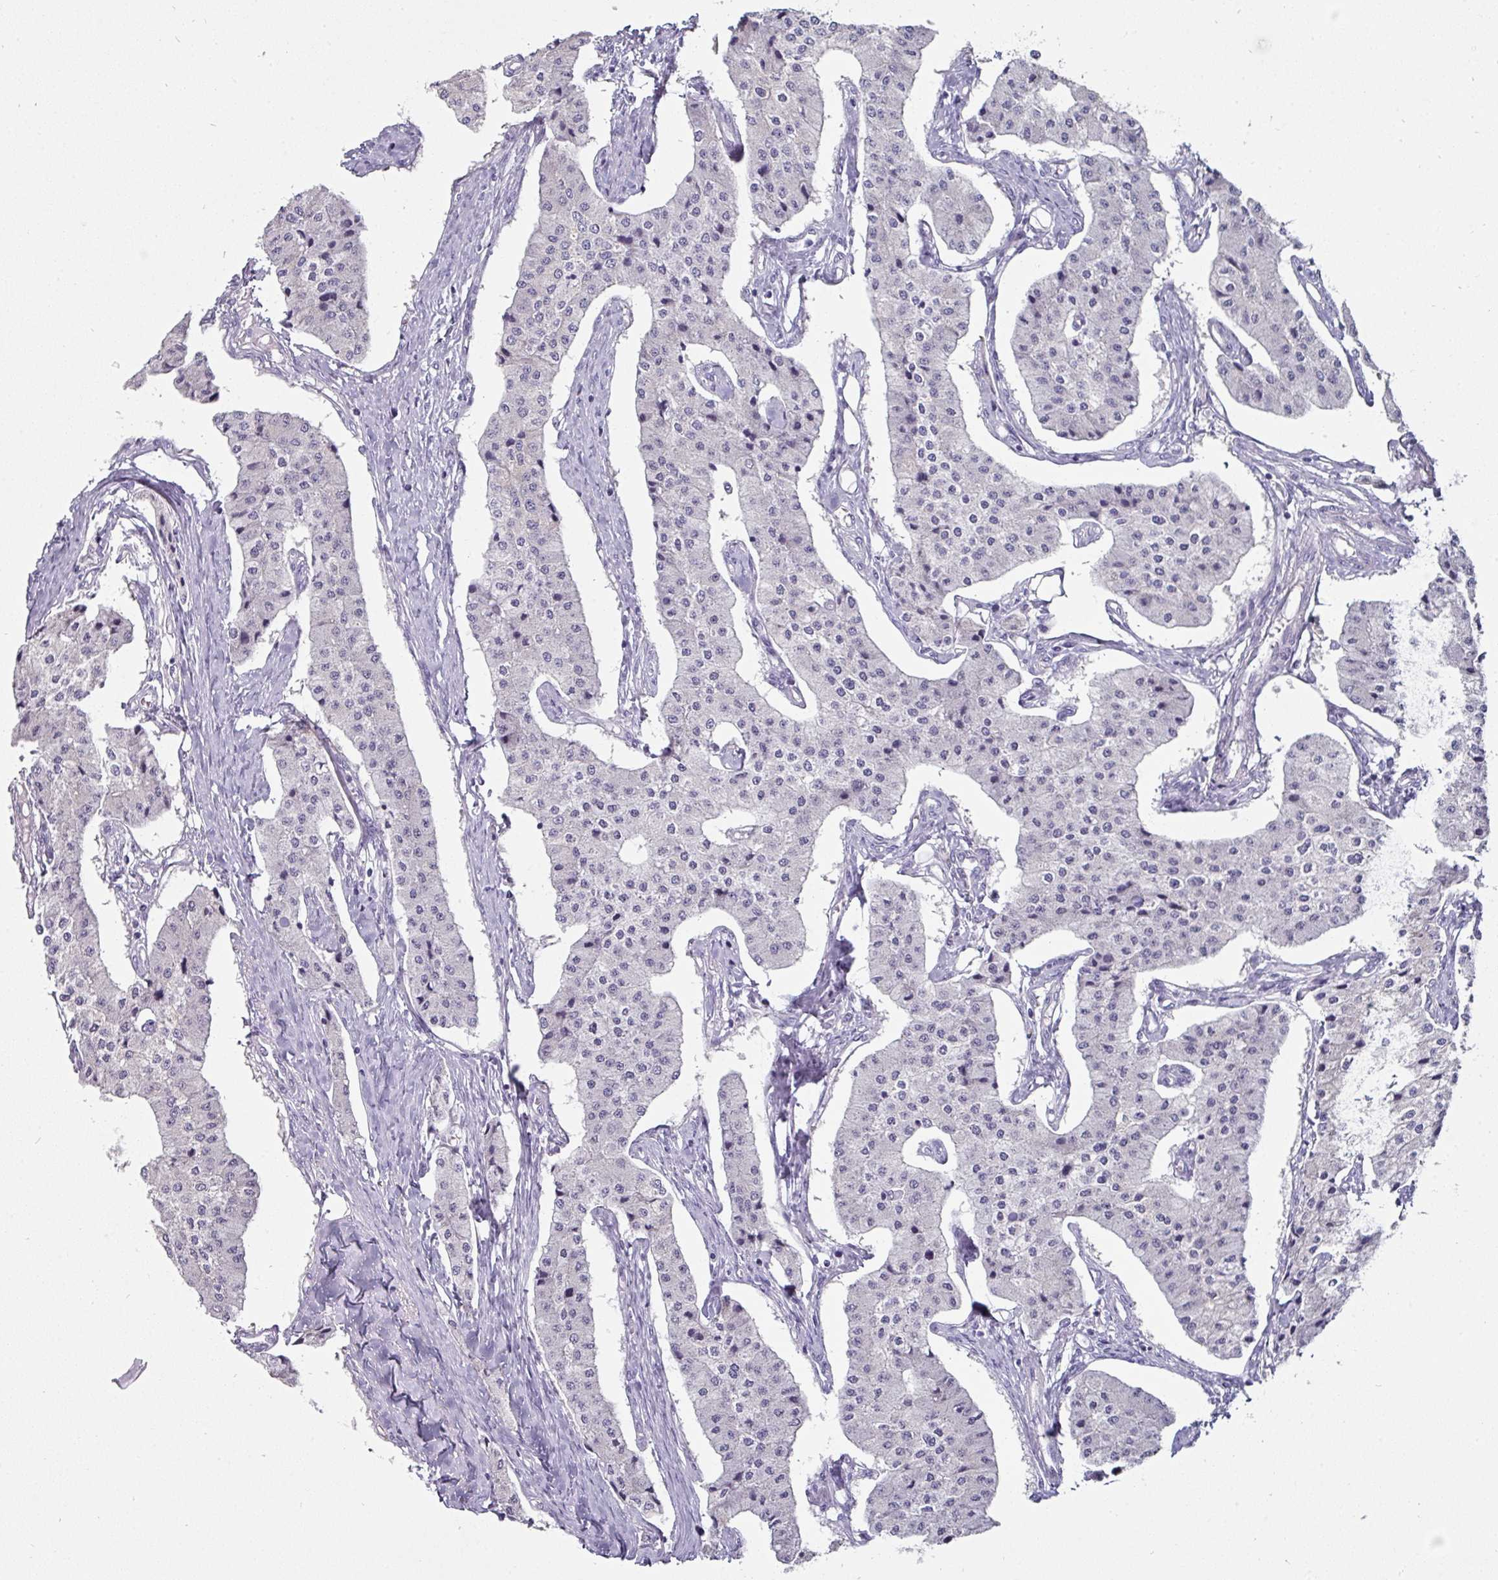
{"staining": {"intensity": "negative", "quantity": "none", "location": "none"}, "tissue": "carcinoid", "cell_type": "Tumor cells", "image_type": "cancer", "snomed": [{"axis": "morphology", "description": "Carcinoid, malignant, NOS"}, {"axis": "topography", "description": "Colon"}], "caption": "This is an IHC photomicrograph of carcinoid. There is no staining in tumor cells.", "gene": "EYA3", "patient": {"sex": "female", "age": 52}}